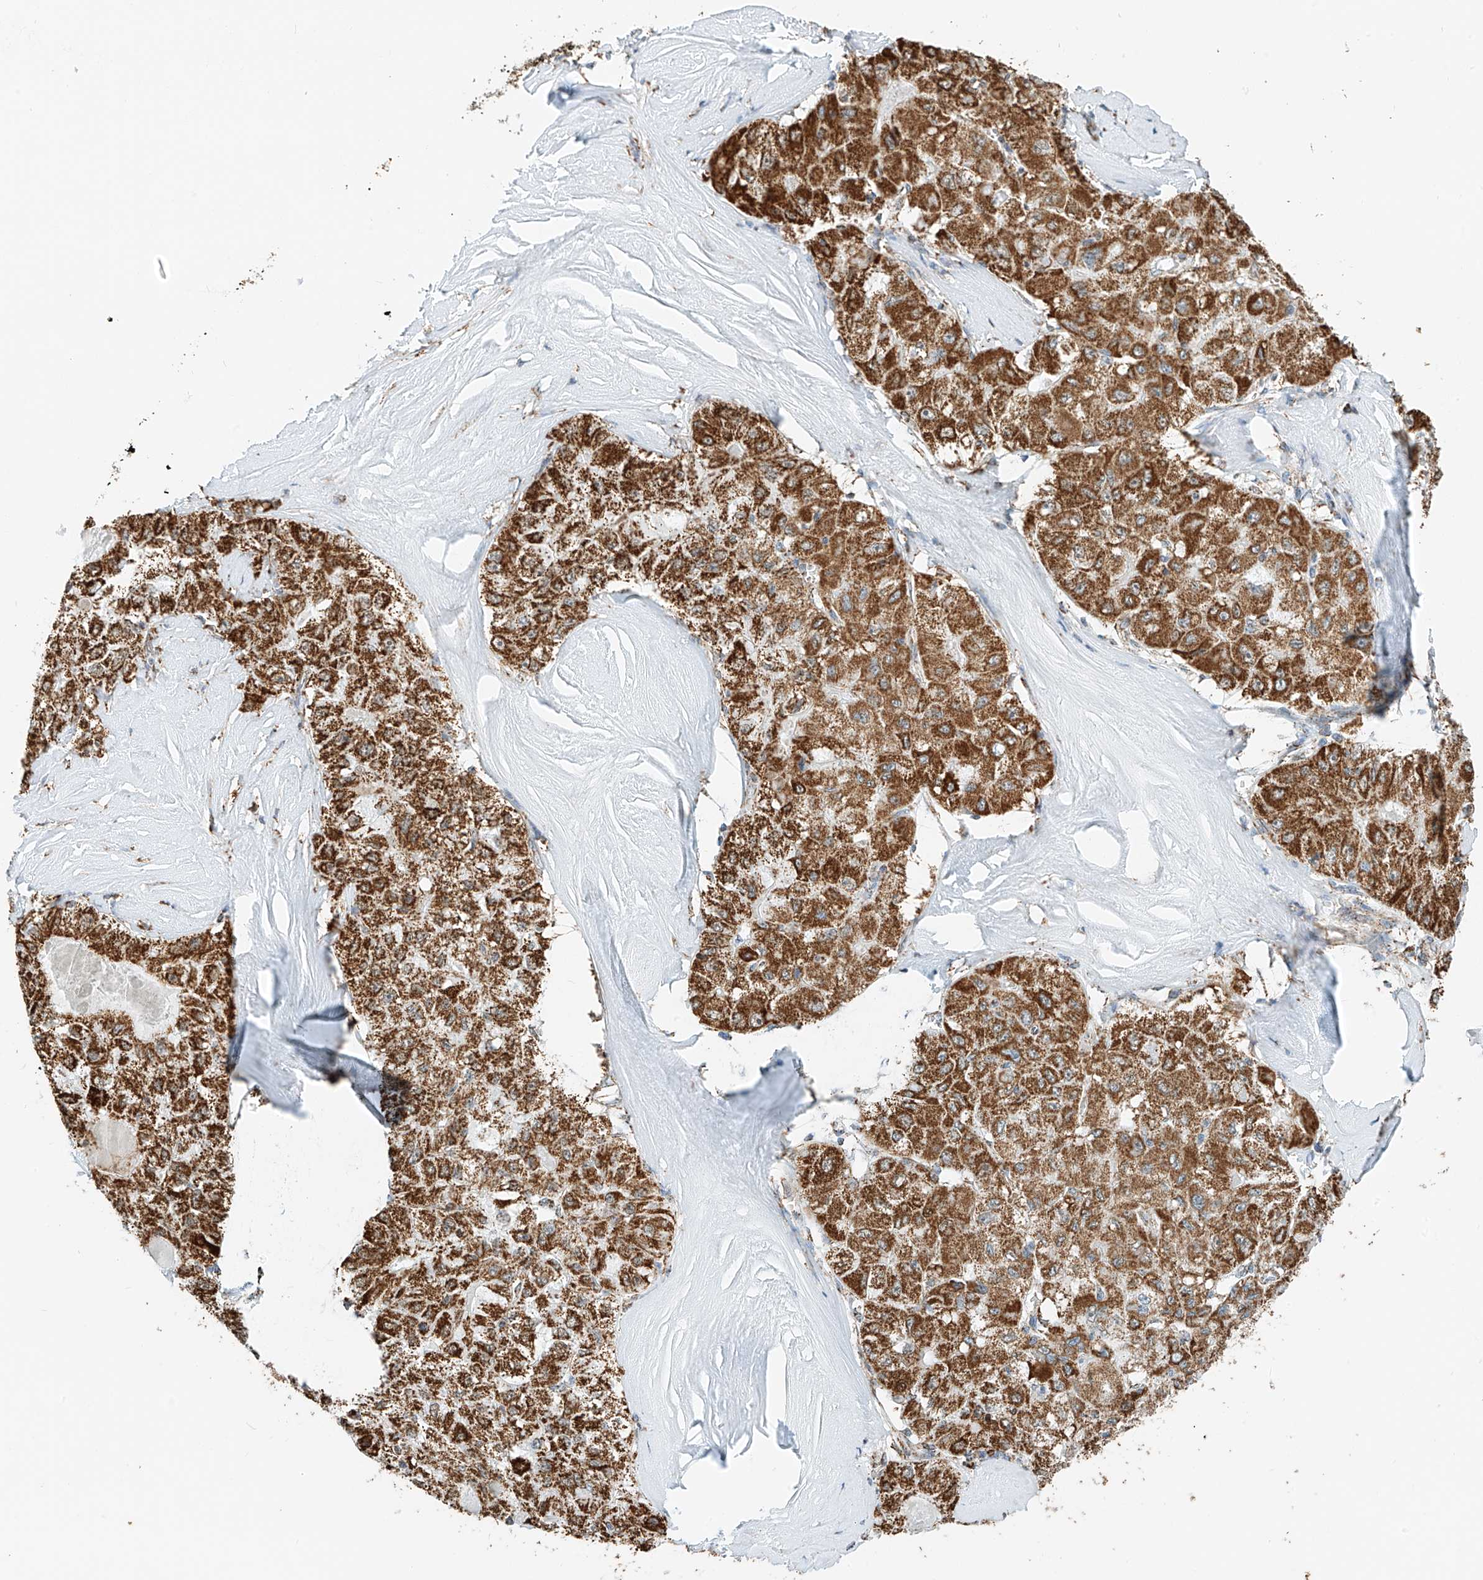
{"staining": {"intensity": "strong", "quantity": ">75%", "location": "cytoplasmic/membranous"}, "tissue": "liver cancer", "cell_type": "Tumor cells", "image_type": "cancer", "snomed": [{"axis": "morphology", "description": "Carcinoma, Hepatocellular, NOS"}, {"axis": "topography", "description": "Liver"}], "caption": "An immunohistochemistry (IHC) histopathology image of tumor tissue is shown. Protein staining in brown shows strong cytoplasmic/membranous positivity in liver cancer (hepatocellular carcinoma) within tumor cells. The protein of interest is shown in brown color, while the nuclei are stained blue.", "gene": "PPA2", "patient": {"sex": "male", "age": 80}}